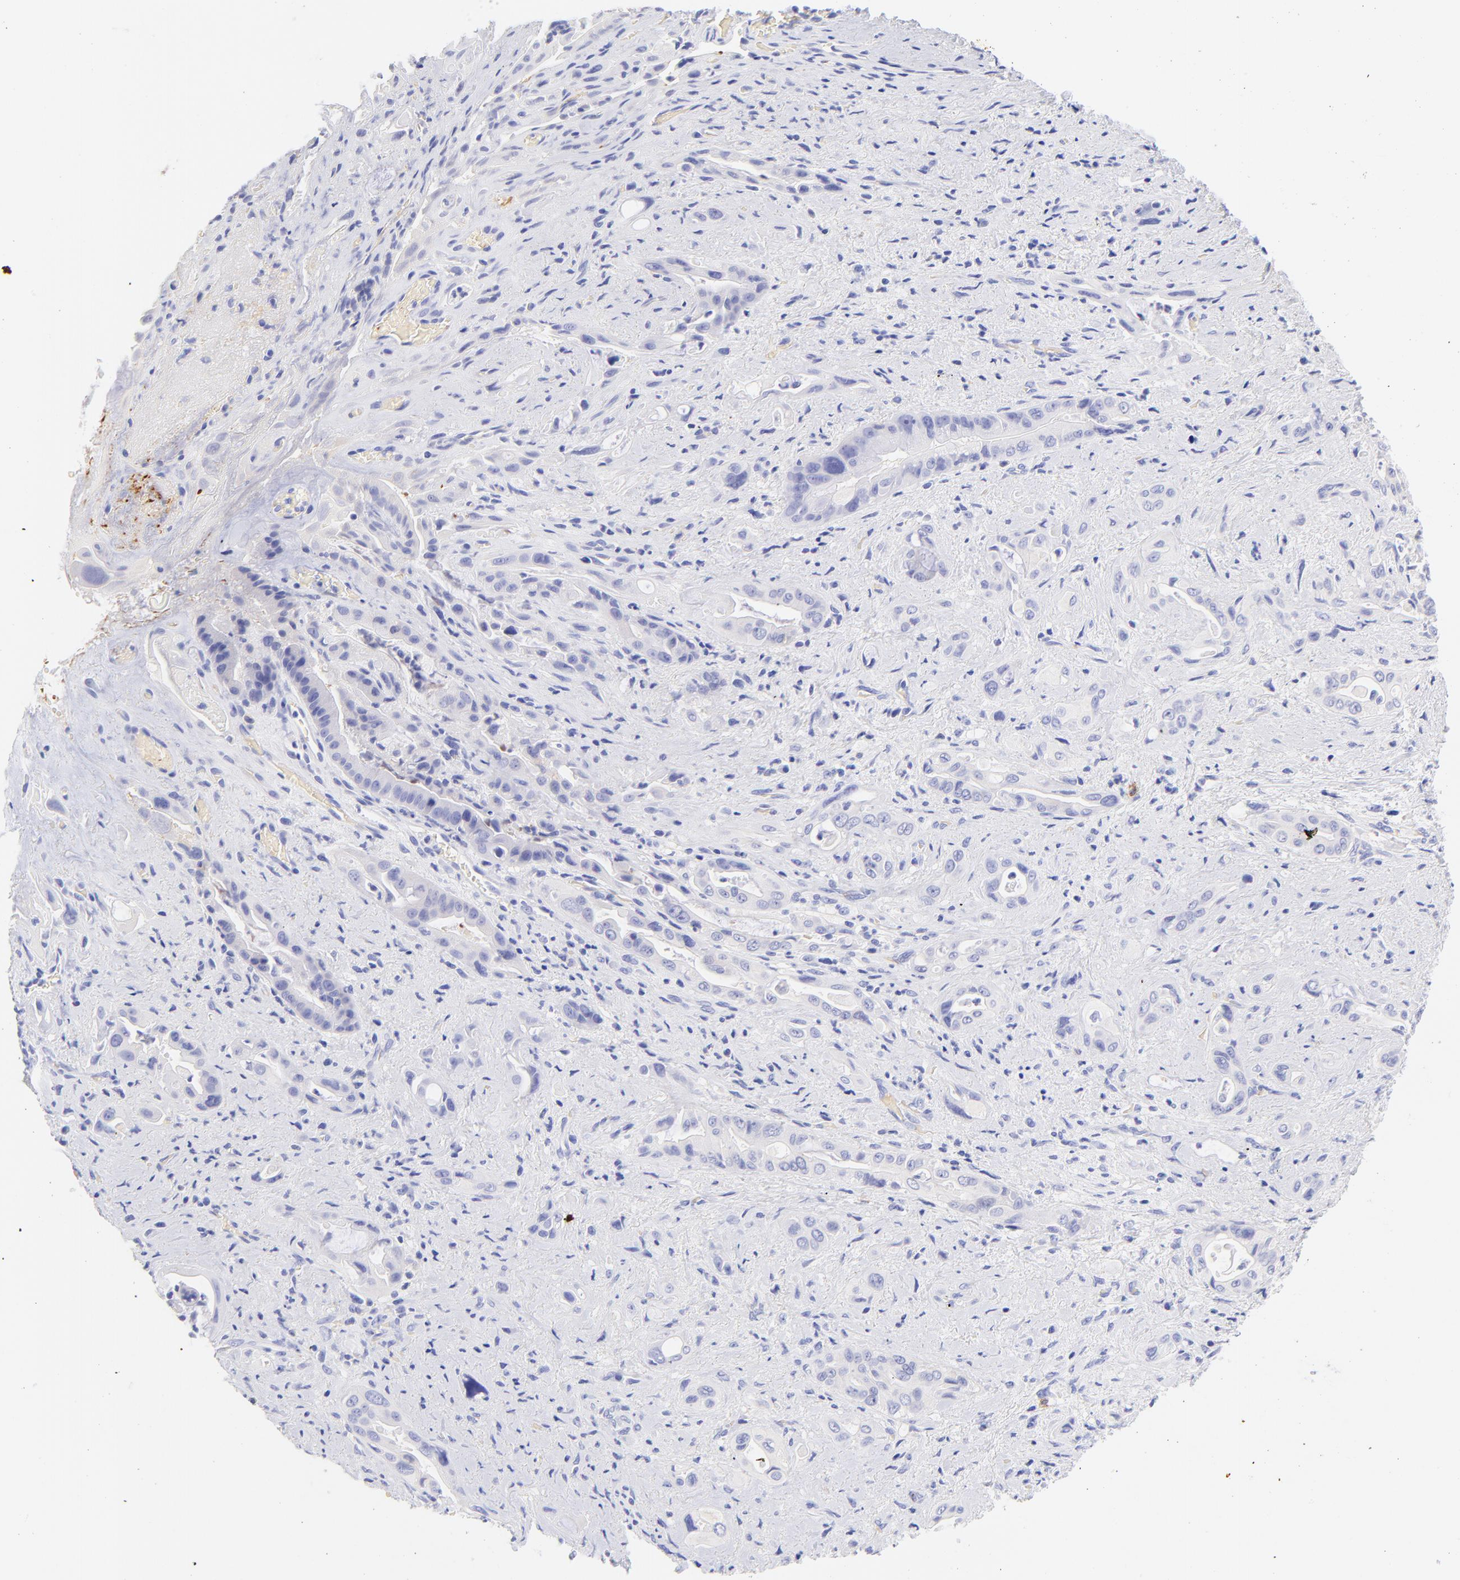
{"staining": {"intensity": "negative", "quantity": "none", "location": "none"}, "tissue": "pancreatic cancer", "cell_type": "Tumor cells", "image_type": "cancer", "snomed": [{"axis": "morphology", "description": "Adenocarcinoma, NOS"}, {"axis": "topography", "description": "Pancreas"}], "caption": "Tumor cells are negative for protein expression in human pancreatic cancer (adenocarcinoma).", "gene": "FRMPD3", "patient": {"sex": "male", "age": 77}}